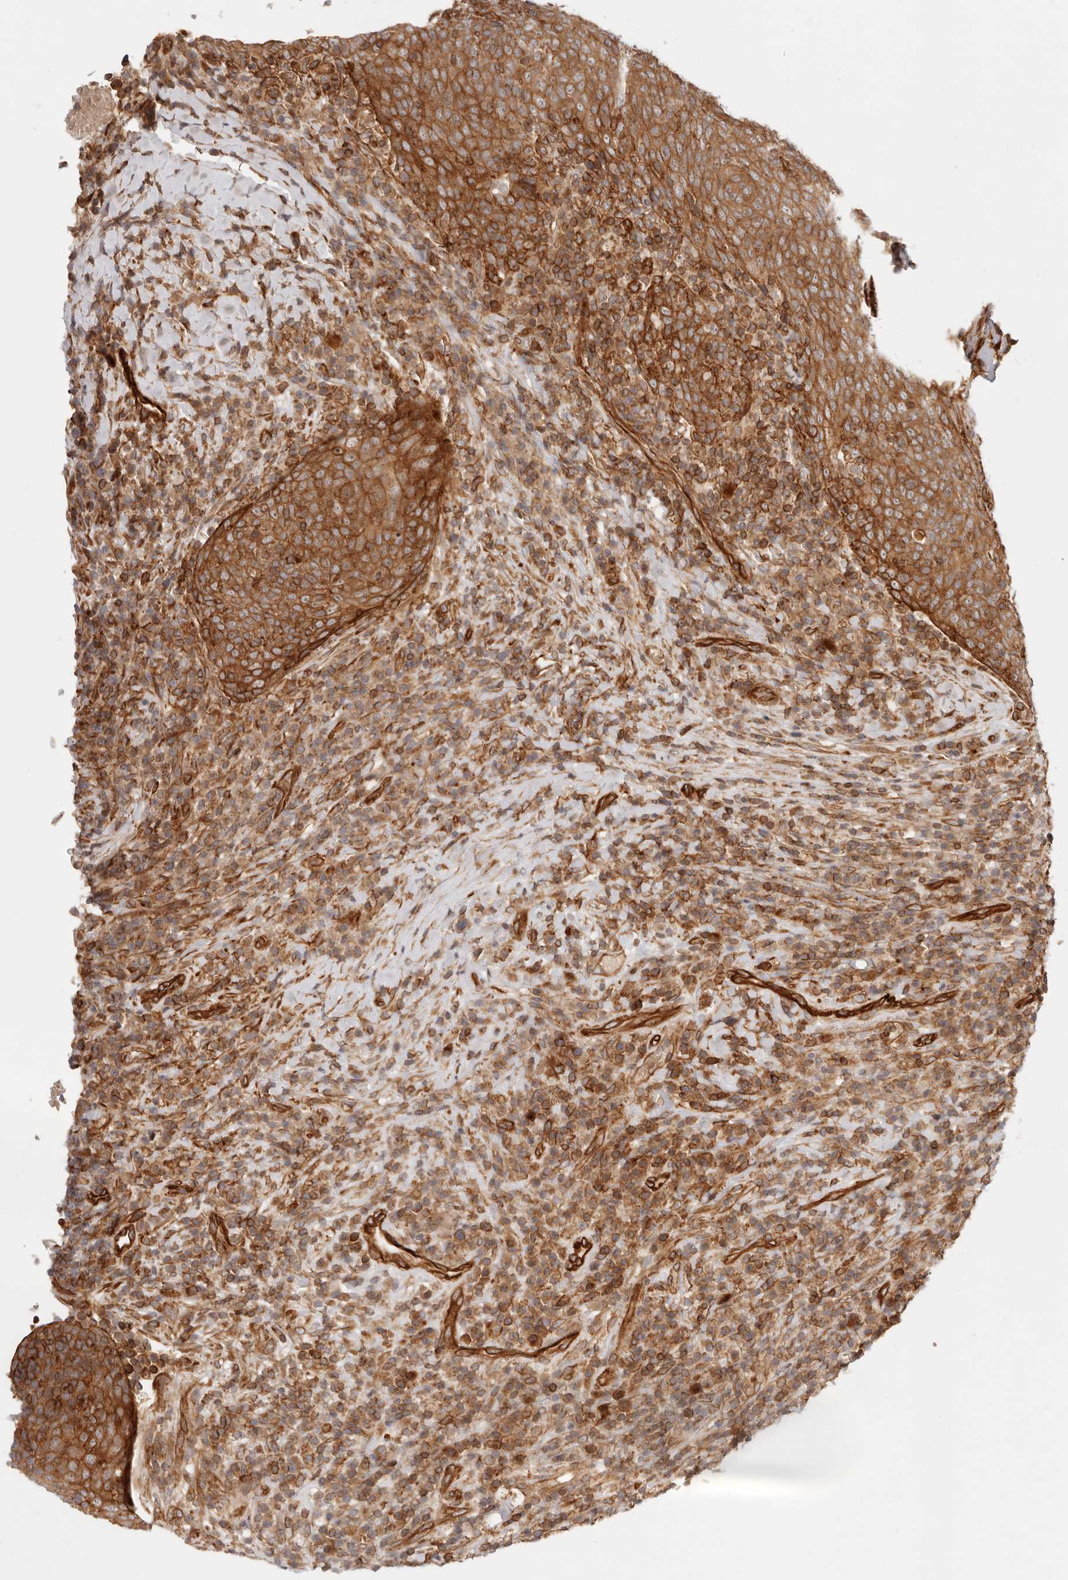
{"staining": {"intensity": "moderate", "quantity": ">75%", "location": "cytoplasmic/membranous"}, "tissue": "head and neck cancer", "cell_type": "Tumor cells", "image_type": "cancer", "snomed": [{"axis": "morphology", "description": "Squamous cell carcinoma, NOS"}, {"axis": "morphology", "description": "Squamous cell carcinoma, metastatic, NOS"}, {"axis": "topography", "description": "Lymph node"}, {"axis": "topography", "description": "Head-Neck"}], "caption": "Protein staining displays moderate cytoplasmic/membranous positivity in approximately >75% of tumor cells in head and neck cancer.", "gene": "UFSP1", "patient": {"sex": "male", "age": 62}}